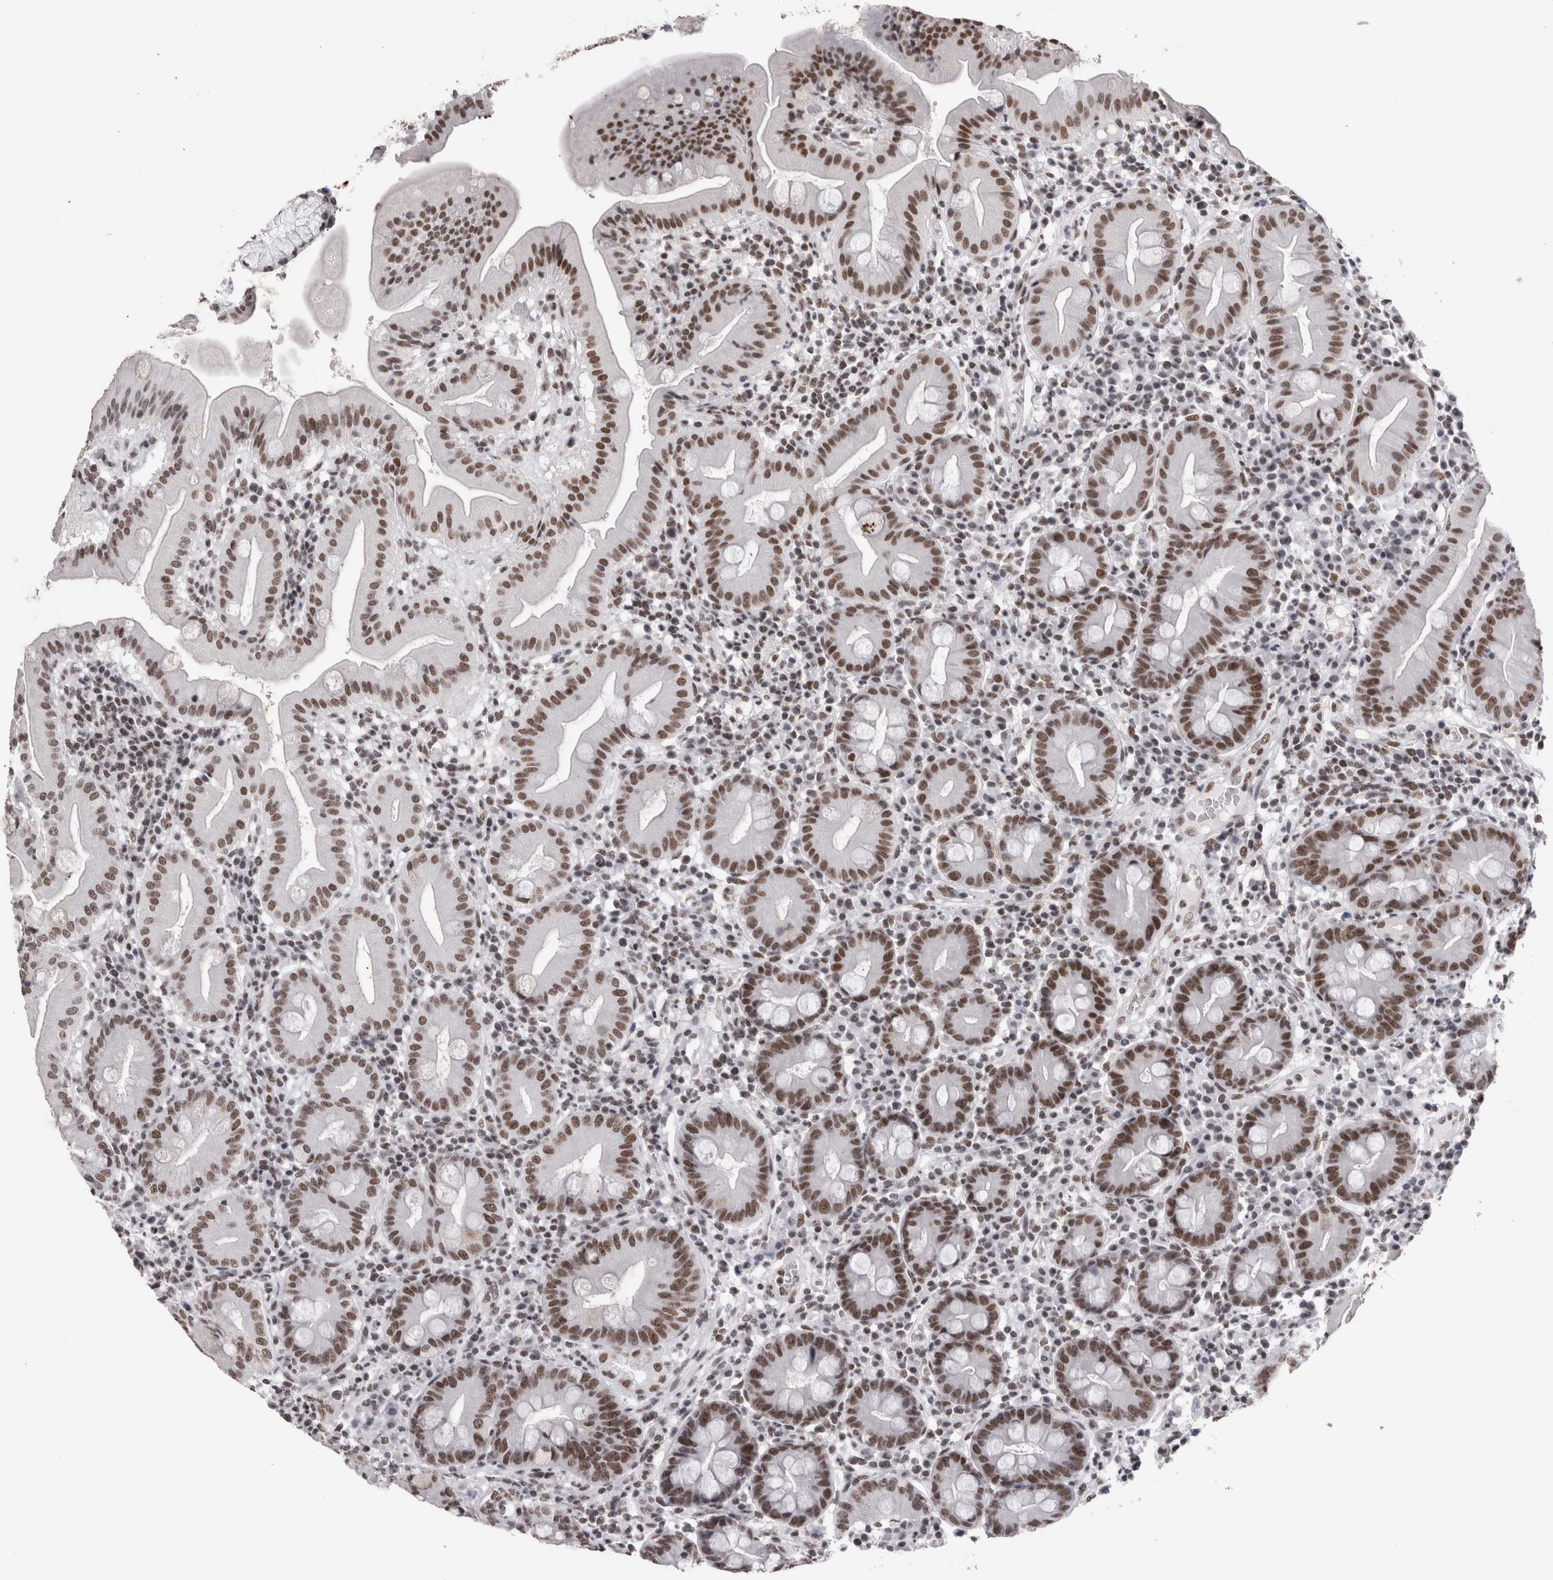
{"staining": {"intensity": "moderate", "quantity": ">75%", "location": "nuclear"}, "tissue": "duodenum", "cell_type": "Glandular cells", "image_type": "normal", "snomed": [{"axis": "morphology", "description": "Normal tissue, NOS"}, {"axis": "topography", "description": "Duodenum"}], "caption": "Immunohistochemistry (IHC) photomicrograph of unremarkable duodenum stained for a protein (brown), which reveals medium levels of moderate nuclear expression in about >75% of glandular cells.", "gene": "SMC1A", "patient": {"sex": "male", "age": 50}}